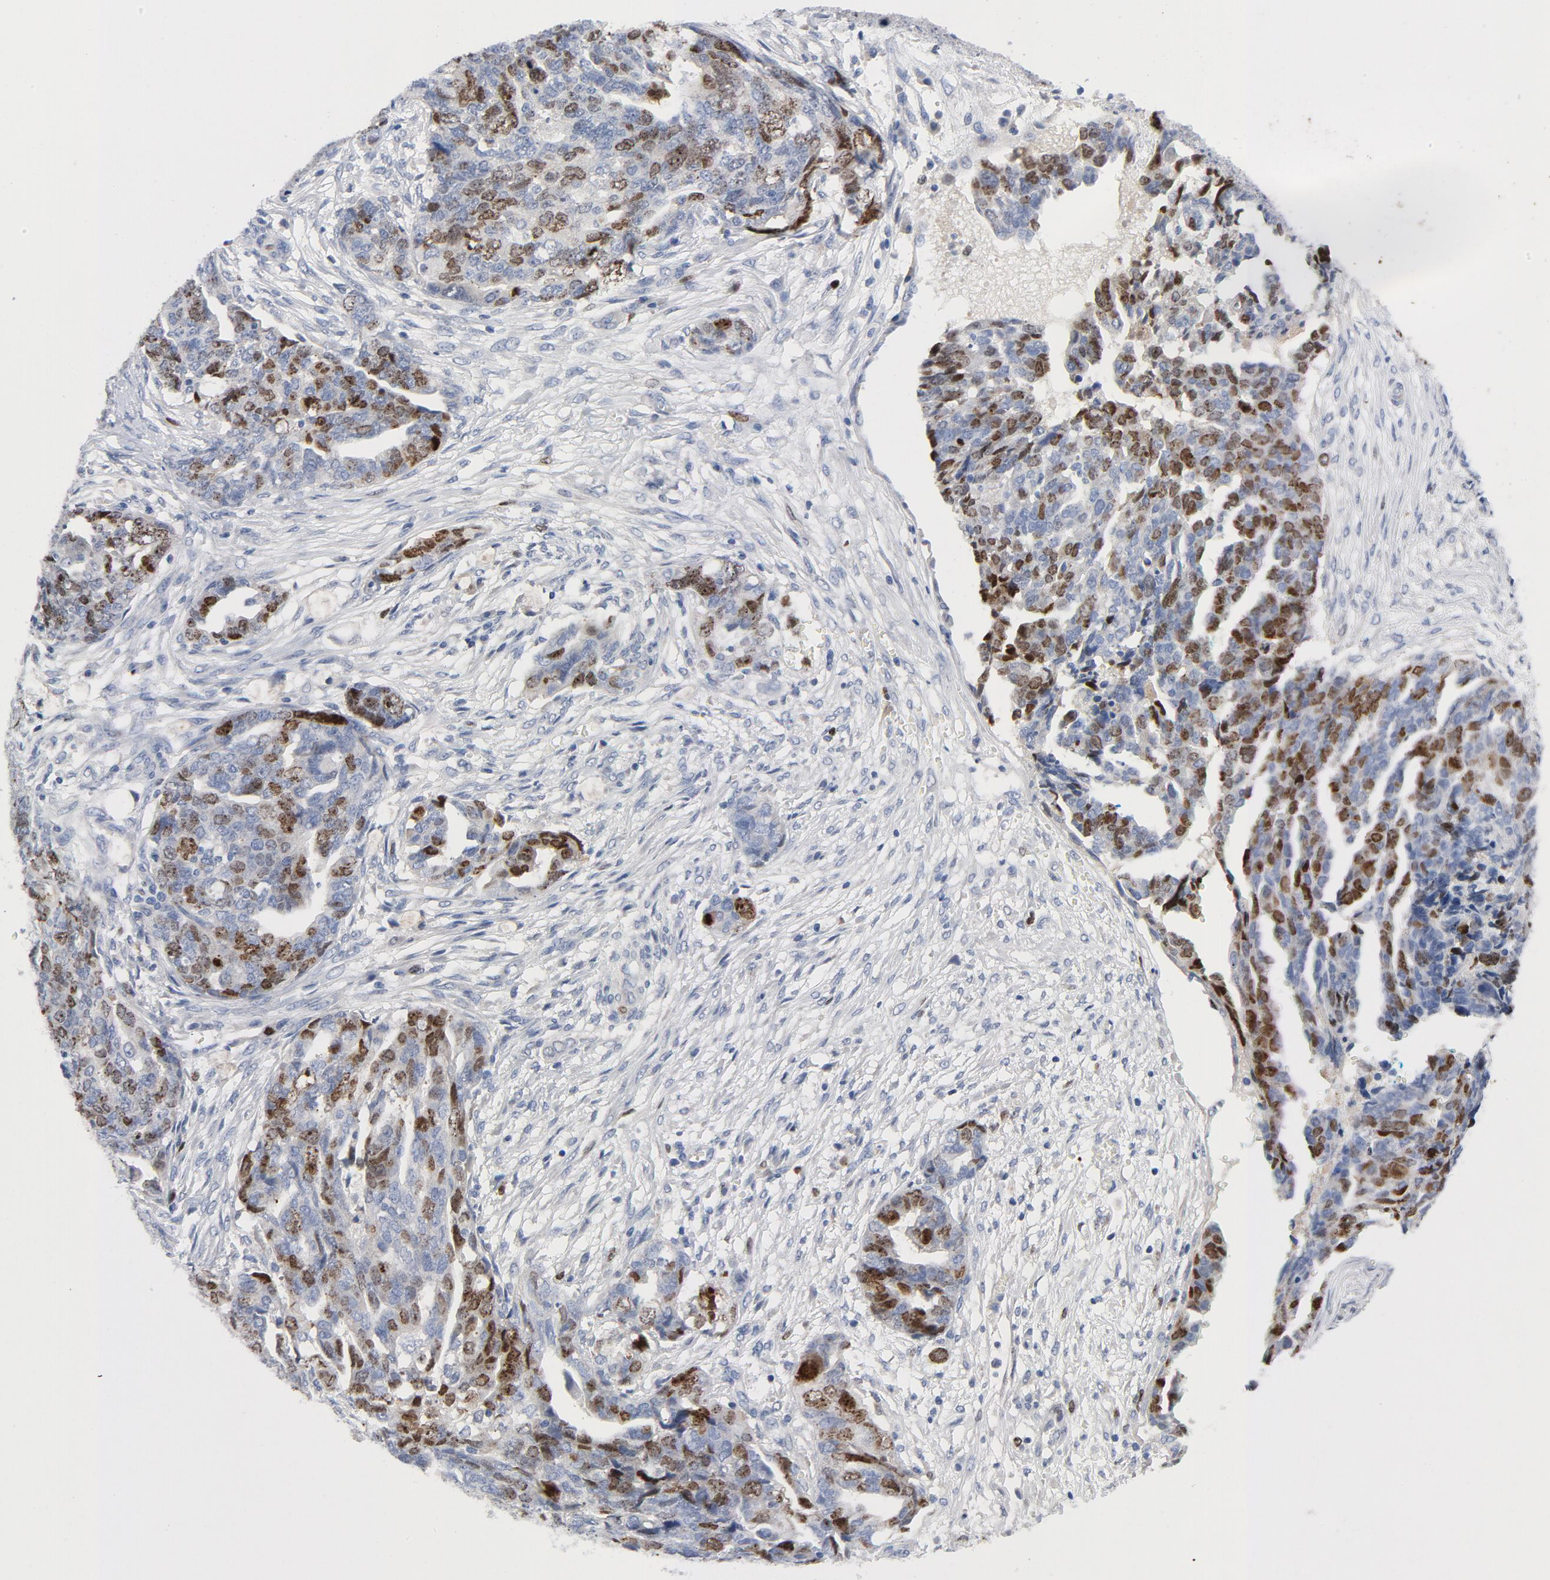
{"staining": {"intensity": "moderate", "quantity": "<25%", "location": "nuclear"}, "tissue": "ovarian cancer", "cell_type": "Tumor cells", "image_type": "cancer", "snomed": [{"axis": "morphology", "description": "Normal tissue, NOS"}, {"axis": "morphology", "description": "Cystadenocarcinoma, serous, NOS"}, {"axis": "topography", "description": "Fallopian tube"}, {"axis": "topography", "description": "Ovary"}], "caption": "This is an image of IHC staining of ovarian cancer, which shows moderate positivity in the nuclear of tumor cells.", "gene": "BIRC5", "patient": {"sex": "female", "age": 56}}